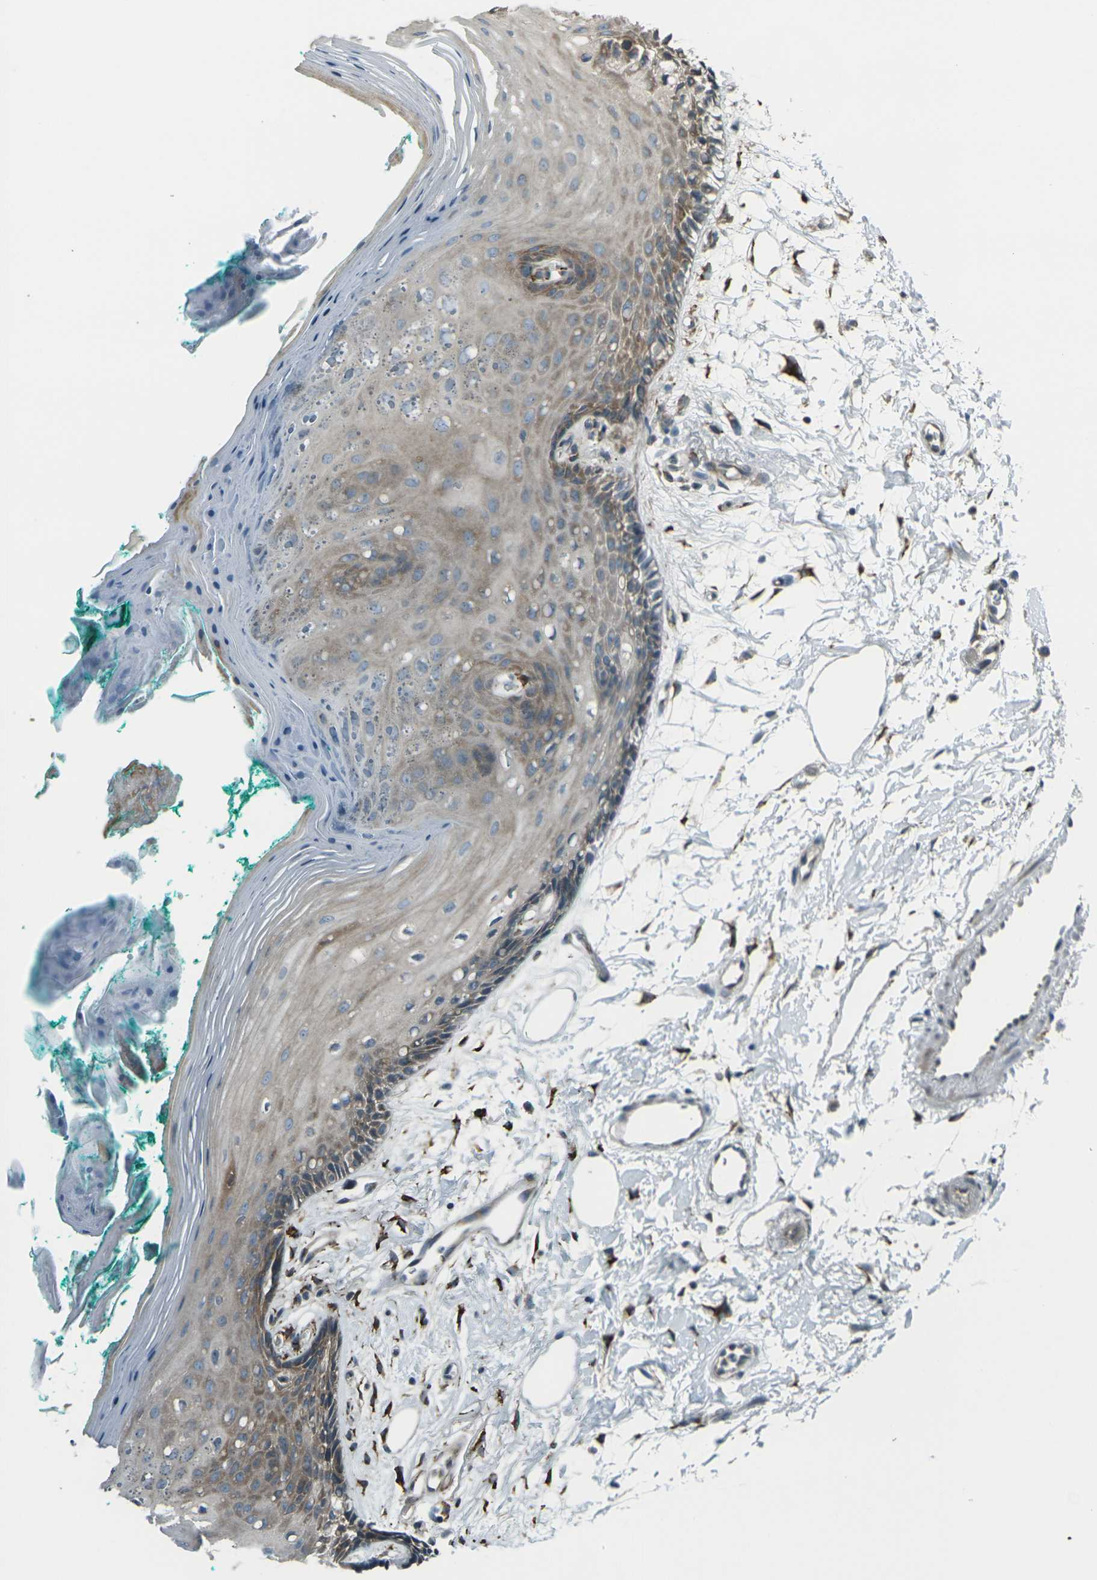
{"staining": {"intensity": "moderate", "quantity": "25%-75%", "location": "cytoplasmic/membranous"}, "tissue": "oral mucosa", "cell_type": "Squamous epithelial cells", "image_type": "normal", "snomed": [{"axis": "morphology", "description": "Normal tissue, NOS"}, {"axis": "topography", "description": "Skeletal muscle"}, {"axis": "topography", "description": "Oral tissue"}, {"axis": "topography", "description": "Peripheral nerve tissue"}], "caption": "Brown immunohistochemical staining in benign human oral mucosa displays moderate cytoplasmic/membranous expression in about 25%-75% of squamous epithelial cells.", "gene": "LSMEM1", "patient": {"sex": "female", "age": 84}}